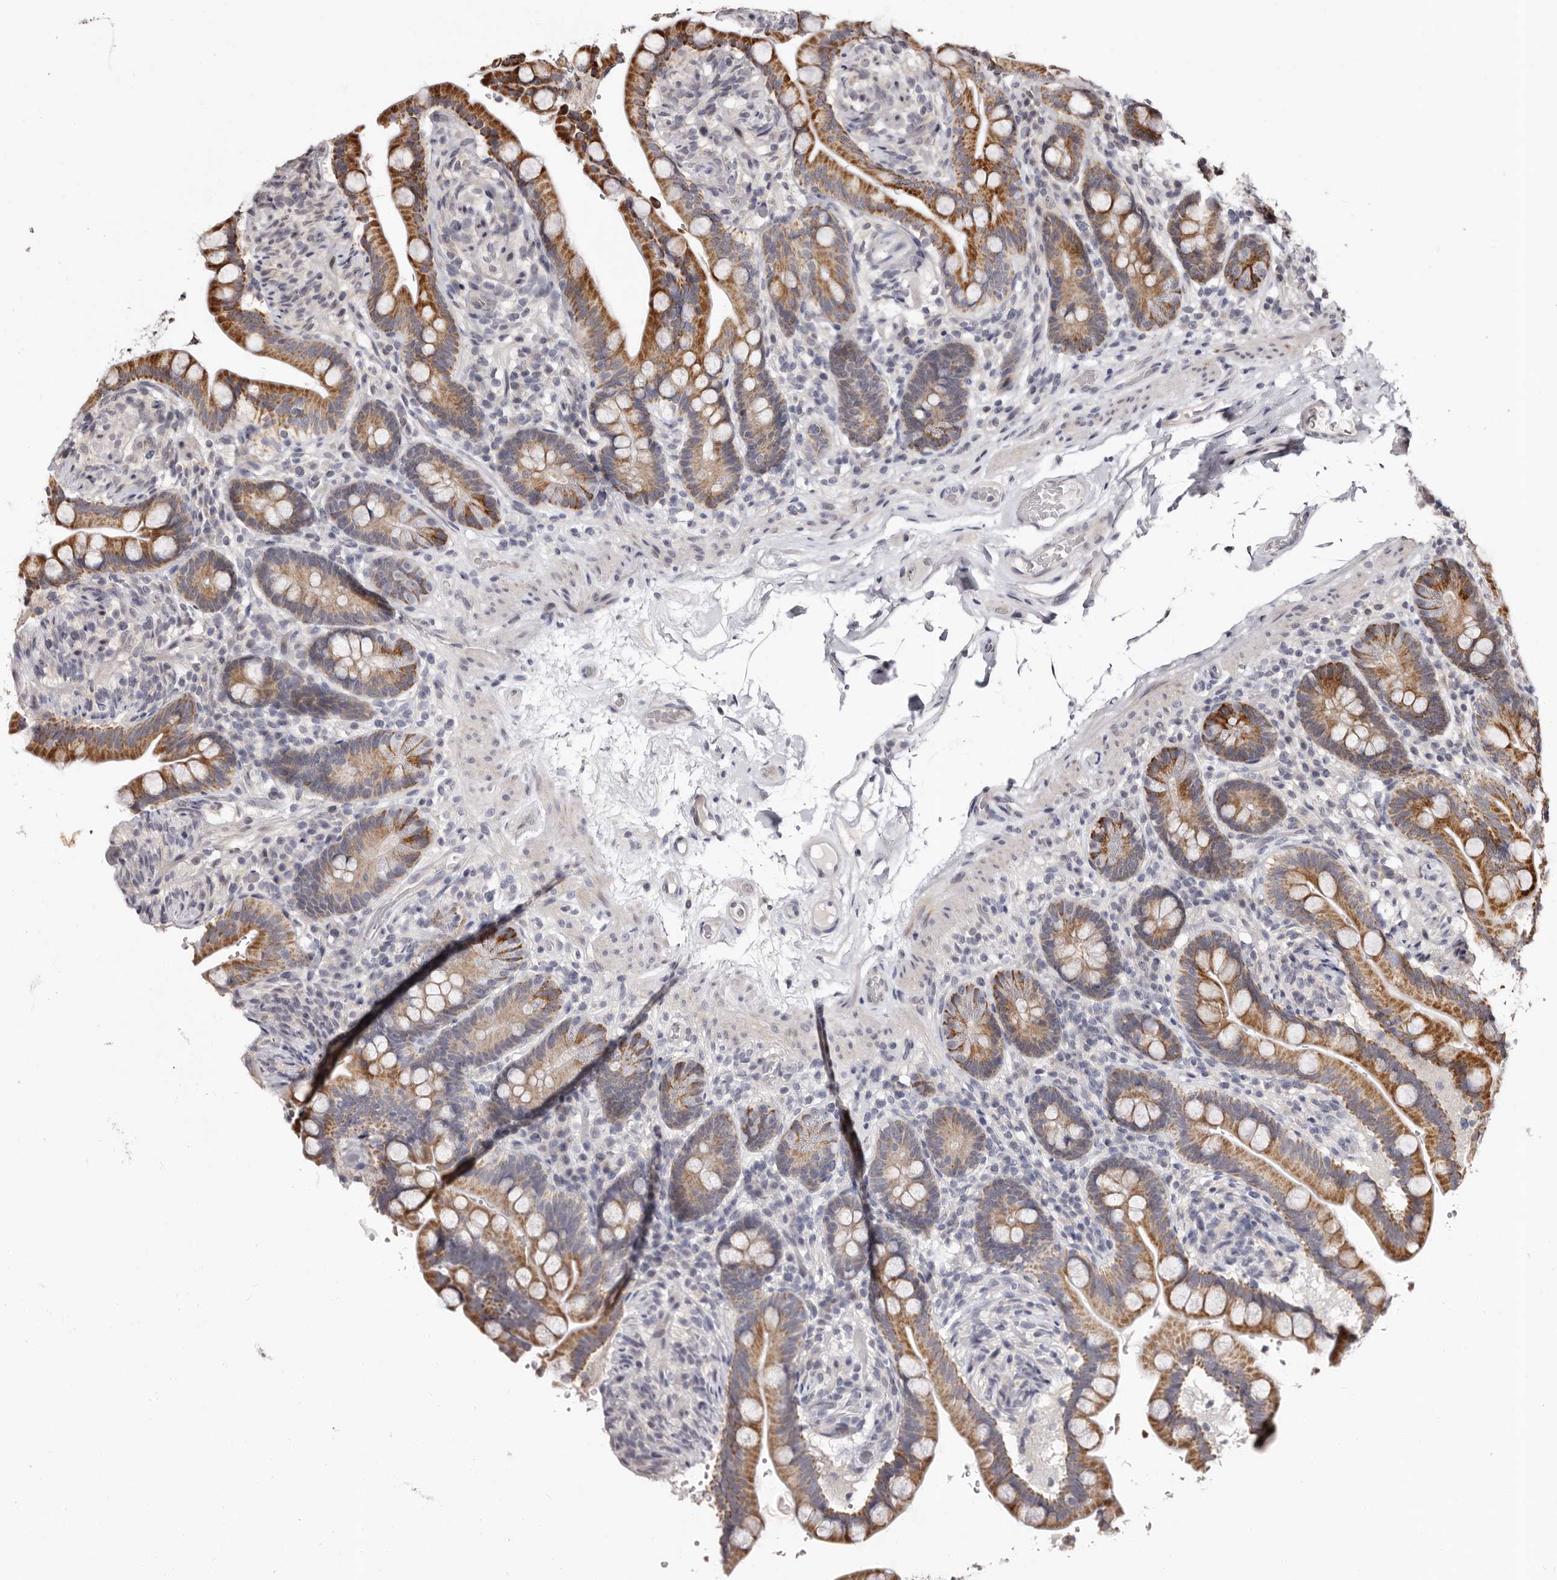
{"staining": {"intensity": "negative", "quantity": "none", "location": "none"}, "tissue": "colon", "cell_type": "Endothelial cells", "image_type": "normal", "snomed": [{"axis": "morphology", "description": "Normal tissue, NOS"}, {"axis": "topography", "description": "Smooth muscle"}, {"axis": "topography", "description": "Colon"}], "caption": "An immunohistochemistry image of normal colon is shown. There is no staining in endothelial cells of colon.", "gene": "PHF20L1", "patient": {"sex": "male", "age": 73}}